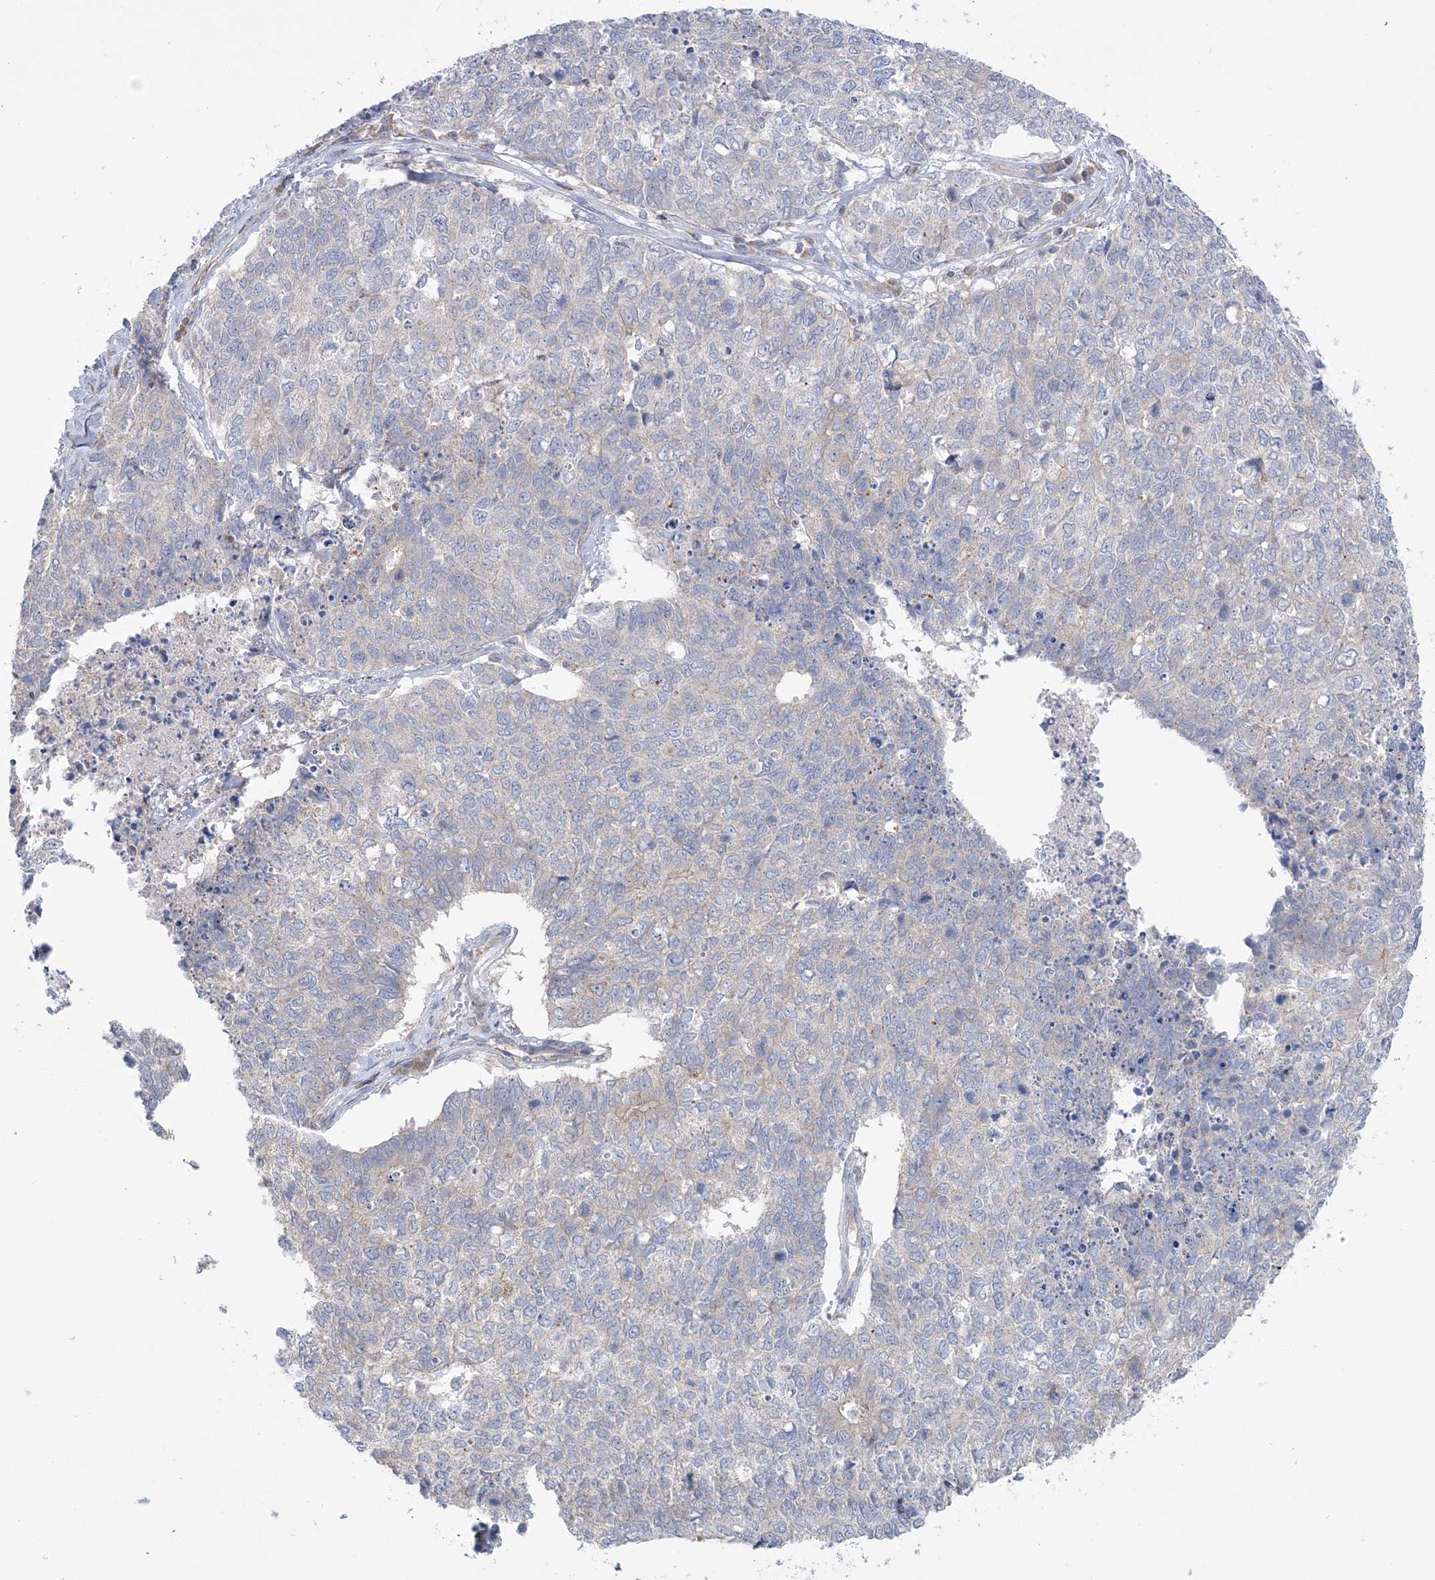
{"staining": {"intensity": "negative", "quantity": "none", "location": "none"}, "tissue": "cervical cancer", "cell_type": "Tumor cells", "image_type": "cancer", "snomed": [{"axis": "morphology", "description": "Squamous cell carcinoma, NOS"}, {"axis": "topography", "description": "Cervix"}], "caption": "Immunohistochemistry of cervical cancer shows no expression in tumor cells.", "gene": "MMADHC", "patient": {"sex": "female", "age": 63}}